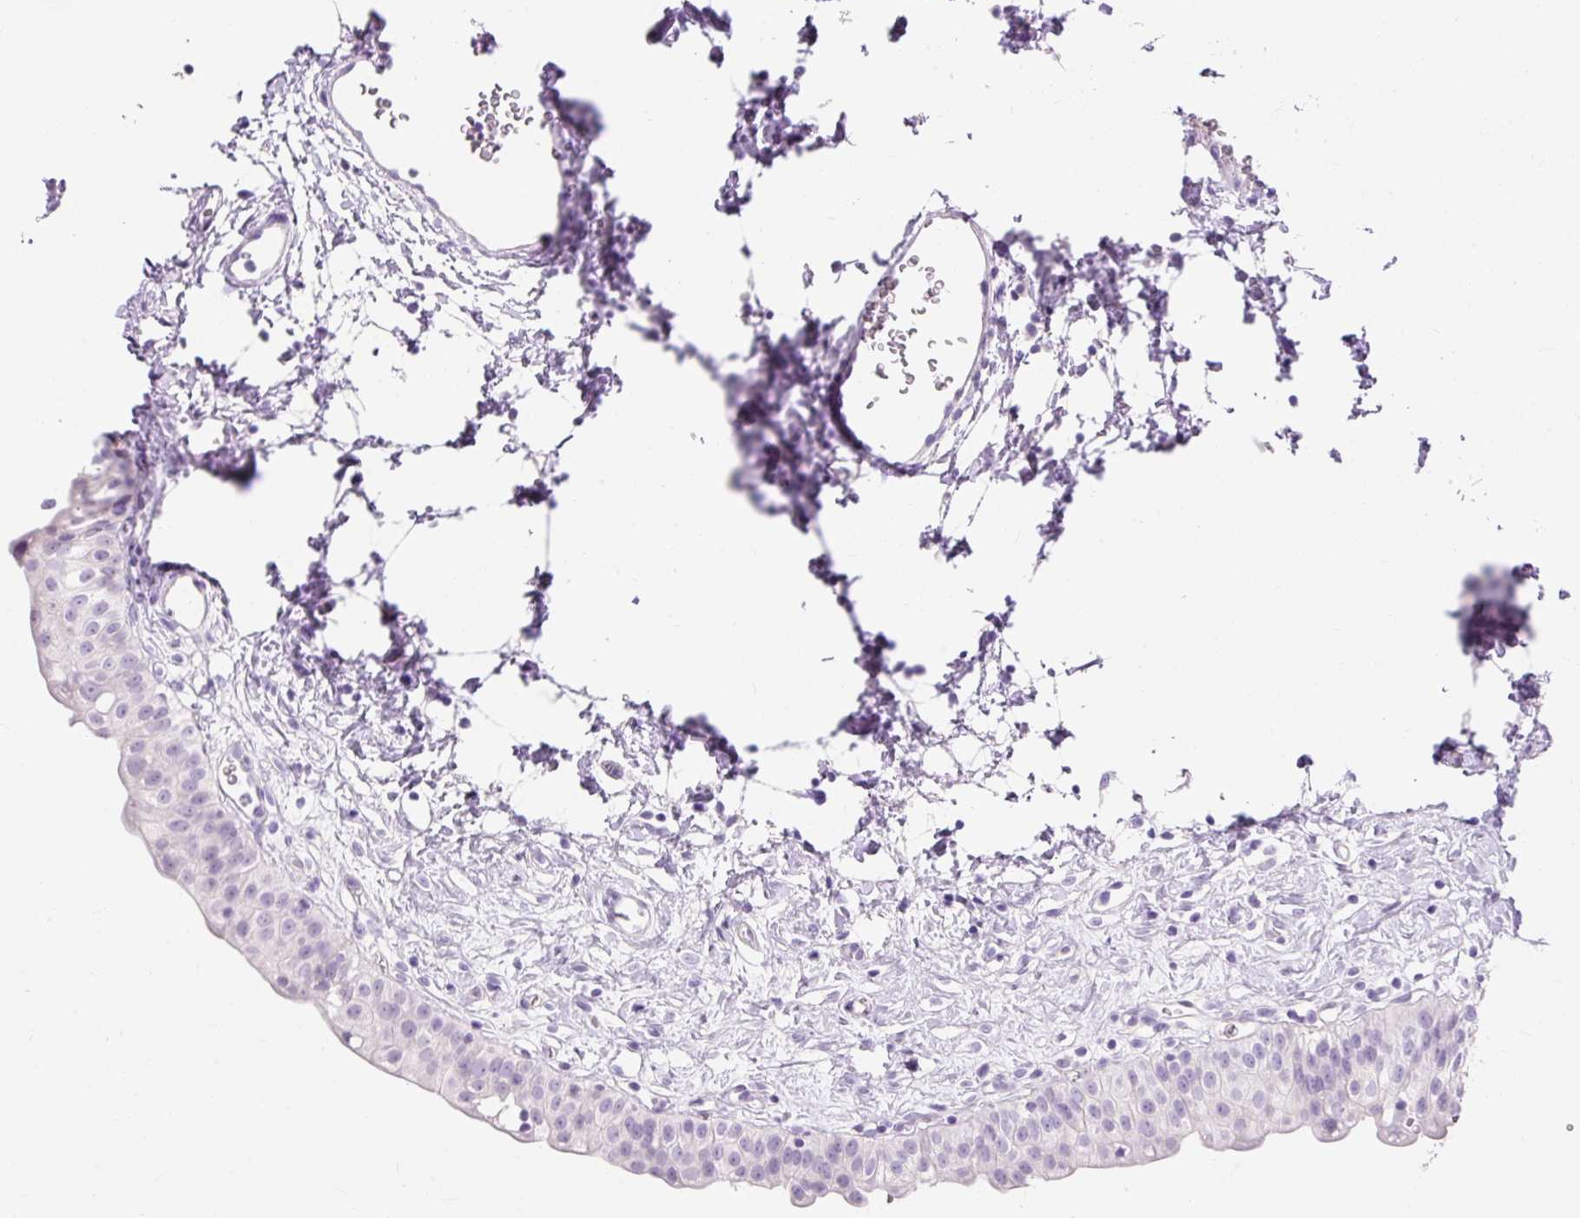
{"staining": {"intensity": "negative", "quantity": "none", "location": "none"}, "tissue": "urinary bladder", "cell_type": "Urothelial cells", "image_type": "normal", "snomed": [{"axis": "morphology", "description": "Normal tissue, NOS"}, {"axis": "topography", "description": "Urinary bladder"}], "caption": "This photomicrograph is of normal urinary bladder stained with IHC to label a protein in brown with the nuclei are counter-stained blue. There is no staining in urothelial cells. (Brightfield microscopy of DAB (3,3'-diaminobenzidine) immunohistochemistry at high magnification).", "gene": "TMEM213", "patient": {"sex": "male", "age": 51}}